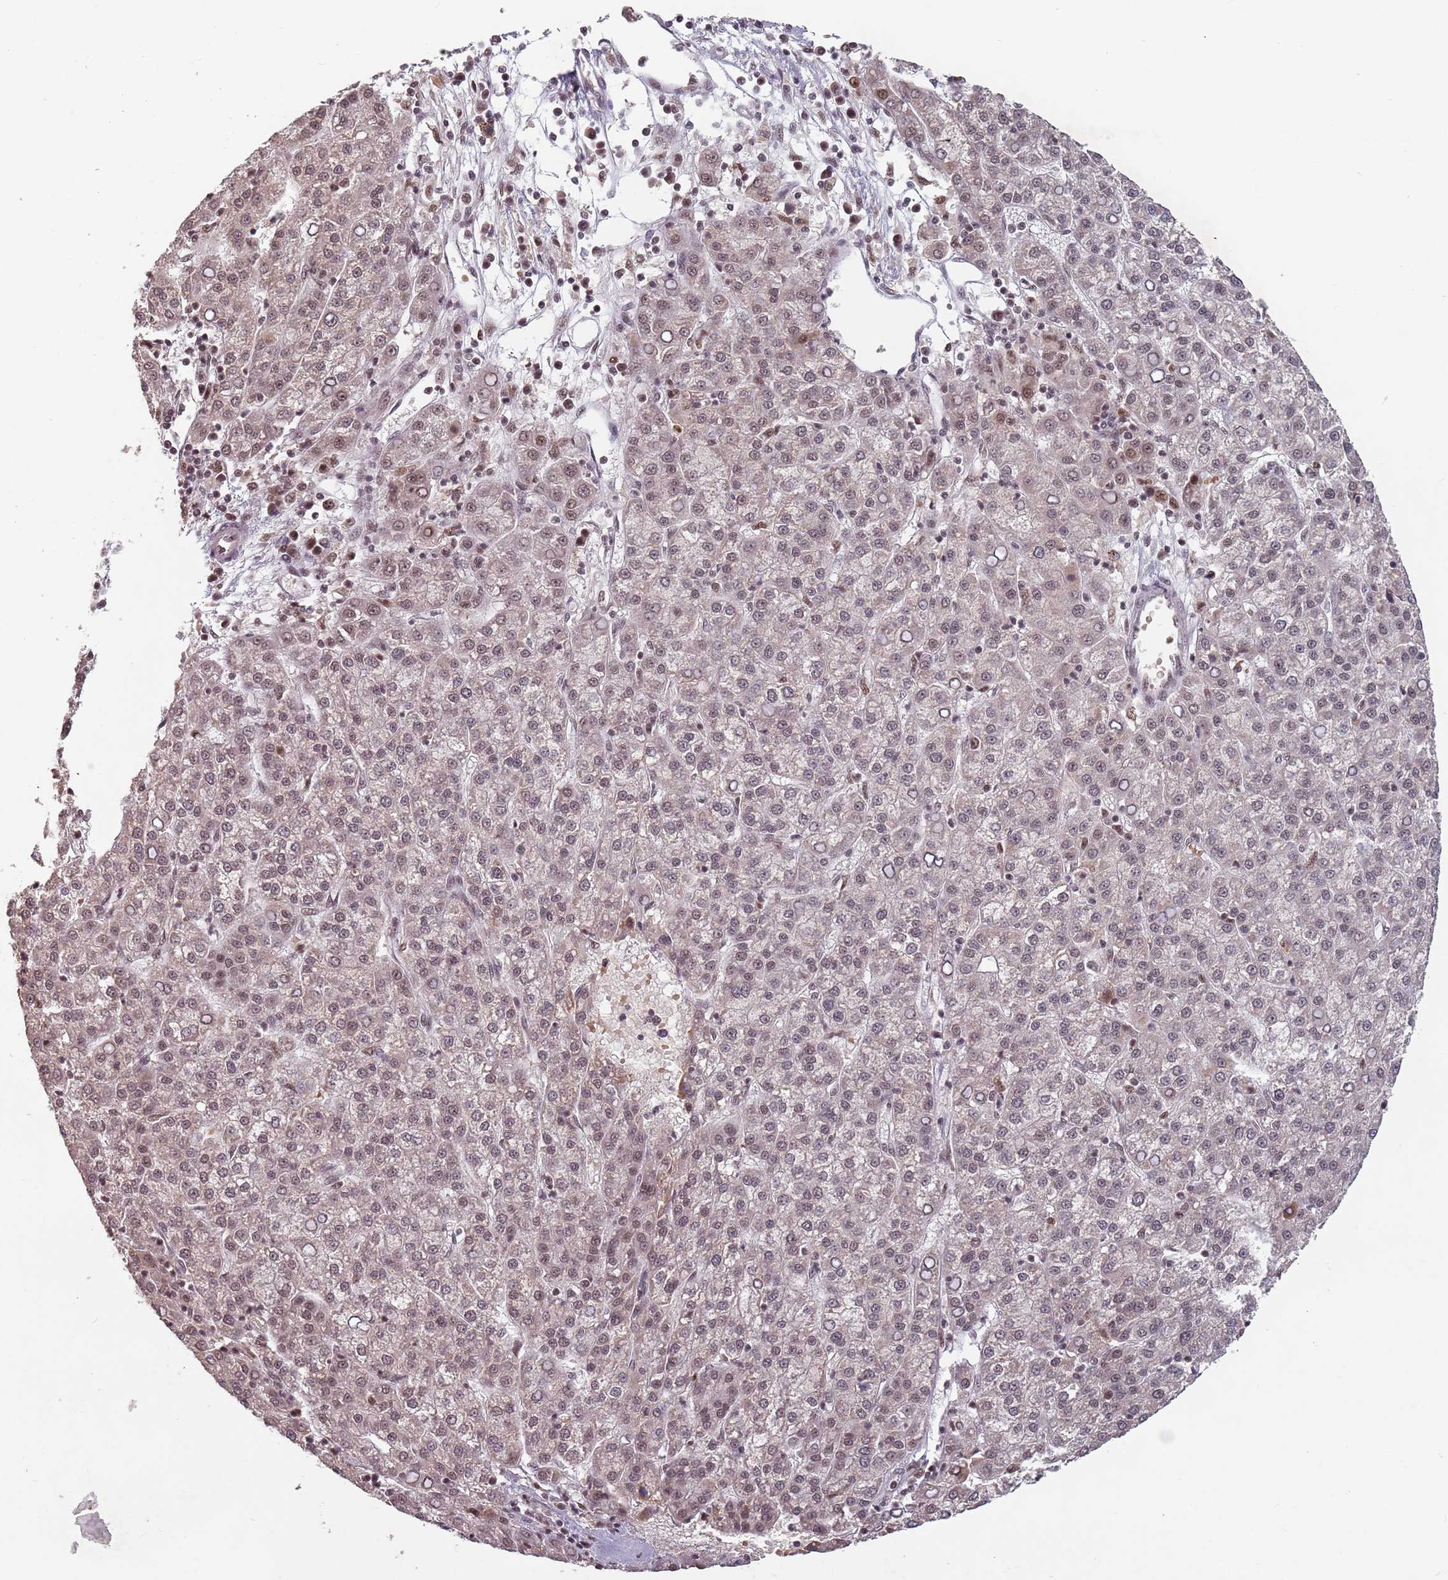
{"staining": {"intensity": "moderate", "quantity": "<25%", "location": "nuclear"}, "tissue": "liver cancer", "cell_type": "Tumor cells", "image_type": "cancer", "snomed": [{"axis": "morphology", "description": "Carcinoma, Hepatocellular, NOS"}, {"axis": "topography", "description": "Liver"}], "caption": "Immunohistochemistry (IHC) (DAB) staining of liver hepatocellular carcinoma displays moderate nuclear protein expression in approximately <25% of tumor cells. (brown staining indicates protein expression, while blue staining denotes nuclei).", "gene": "NCBP1", "patient": {"sex": "female", "age": 58}}